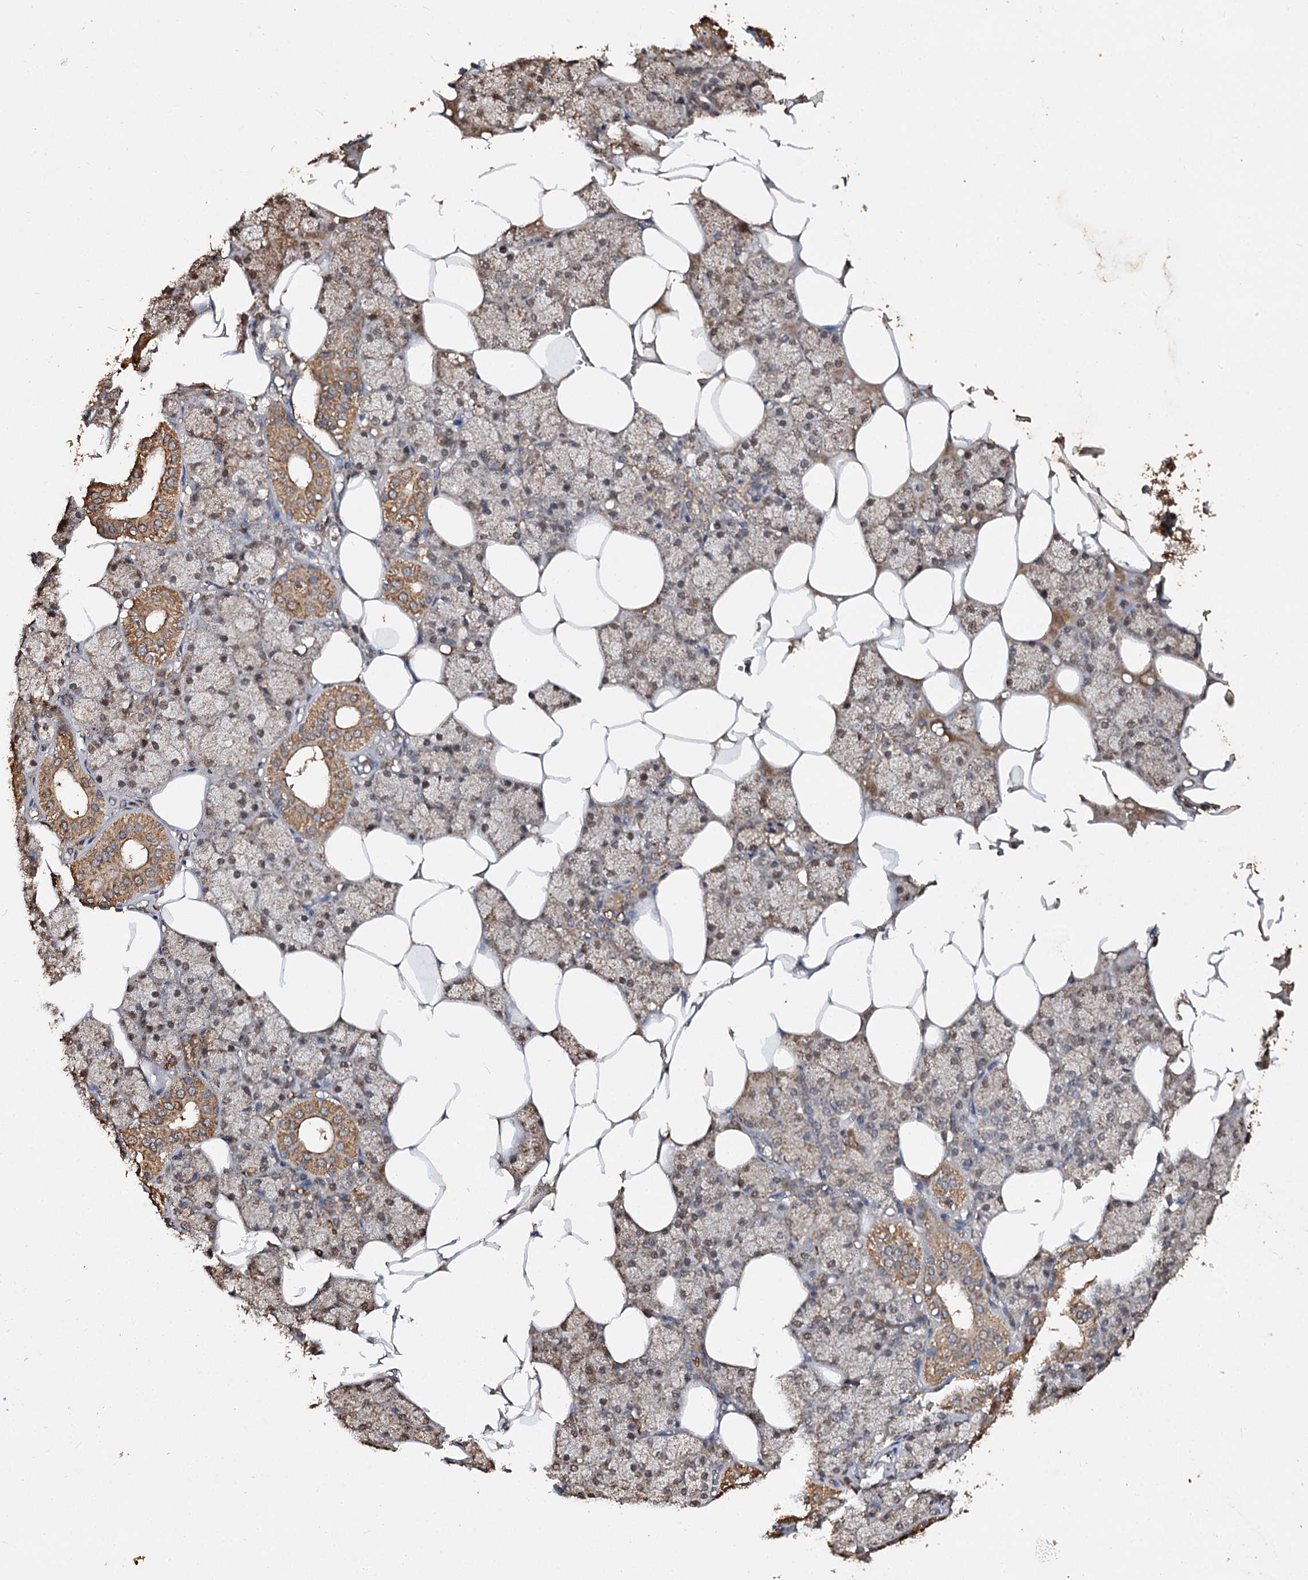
{"staining": {"intensity": "moderate", "quantity": "25%-75%", "location": "cytoplasmic/membranous,nuclear"}, "tissue": "salivary gland", "cell_type": "Glandular cells", "image_type": "normal", "snomed": [{"axis": "morphology", "description": "Normal tissue, NOS"}, {"axis": "topography", "description": "Salivary gland"}], "caption": "Immunohistochemistry of unremarkable salivary gland exhibits medium levels of moderate cytoplasmic/membranous,nuclear positivity in about 25%-75% of glandular cells. The staining was performed using DAB to visualize the protein expression in brown, while the nuclei were stained in blue with hematoxylin (Magnification: 20x).", "gene": "ARL13A", "patient": {"sex": "male", "age": 62}}